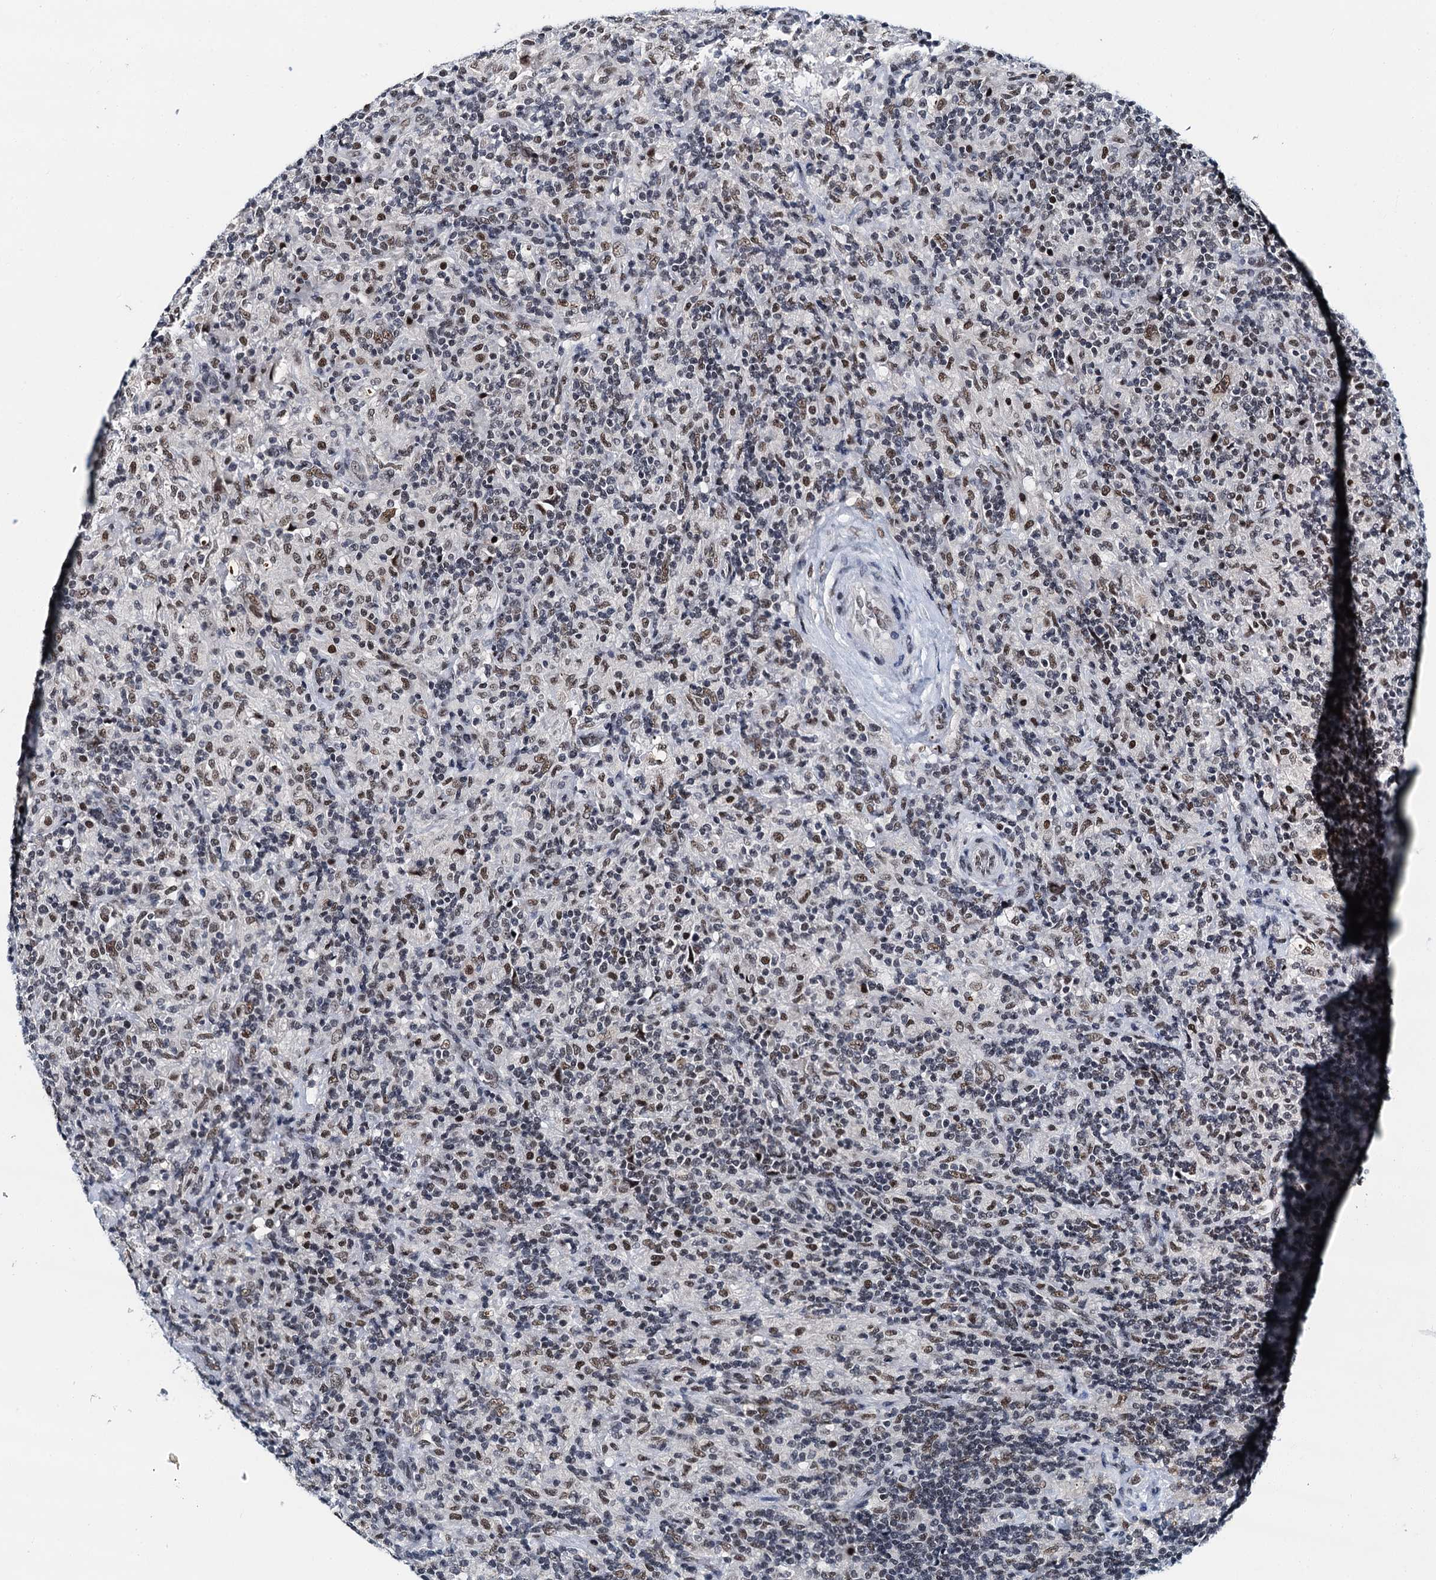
{"staining": {"intensity": "moderate", "quantity": ">75%", "location": "nuclear"}, "tissue": "lymphoma", "cell_type": "Tumor cells", "image_type": "cancer", "snomed": [{"axis": "morphology", "description": "Hodgkin's disease, NOS"}, {"axis": "topography", "description": "Lymph node"}], "caption": "A high-resolution image shows immunohistochemistry (IHC) staining of lymphoma, which displays moderate nuclear positivity in about >75% of tumor cells.", "gene": "SNRPD1", "patient": {"sex": "male", "age": 70}}